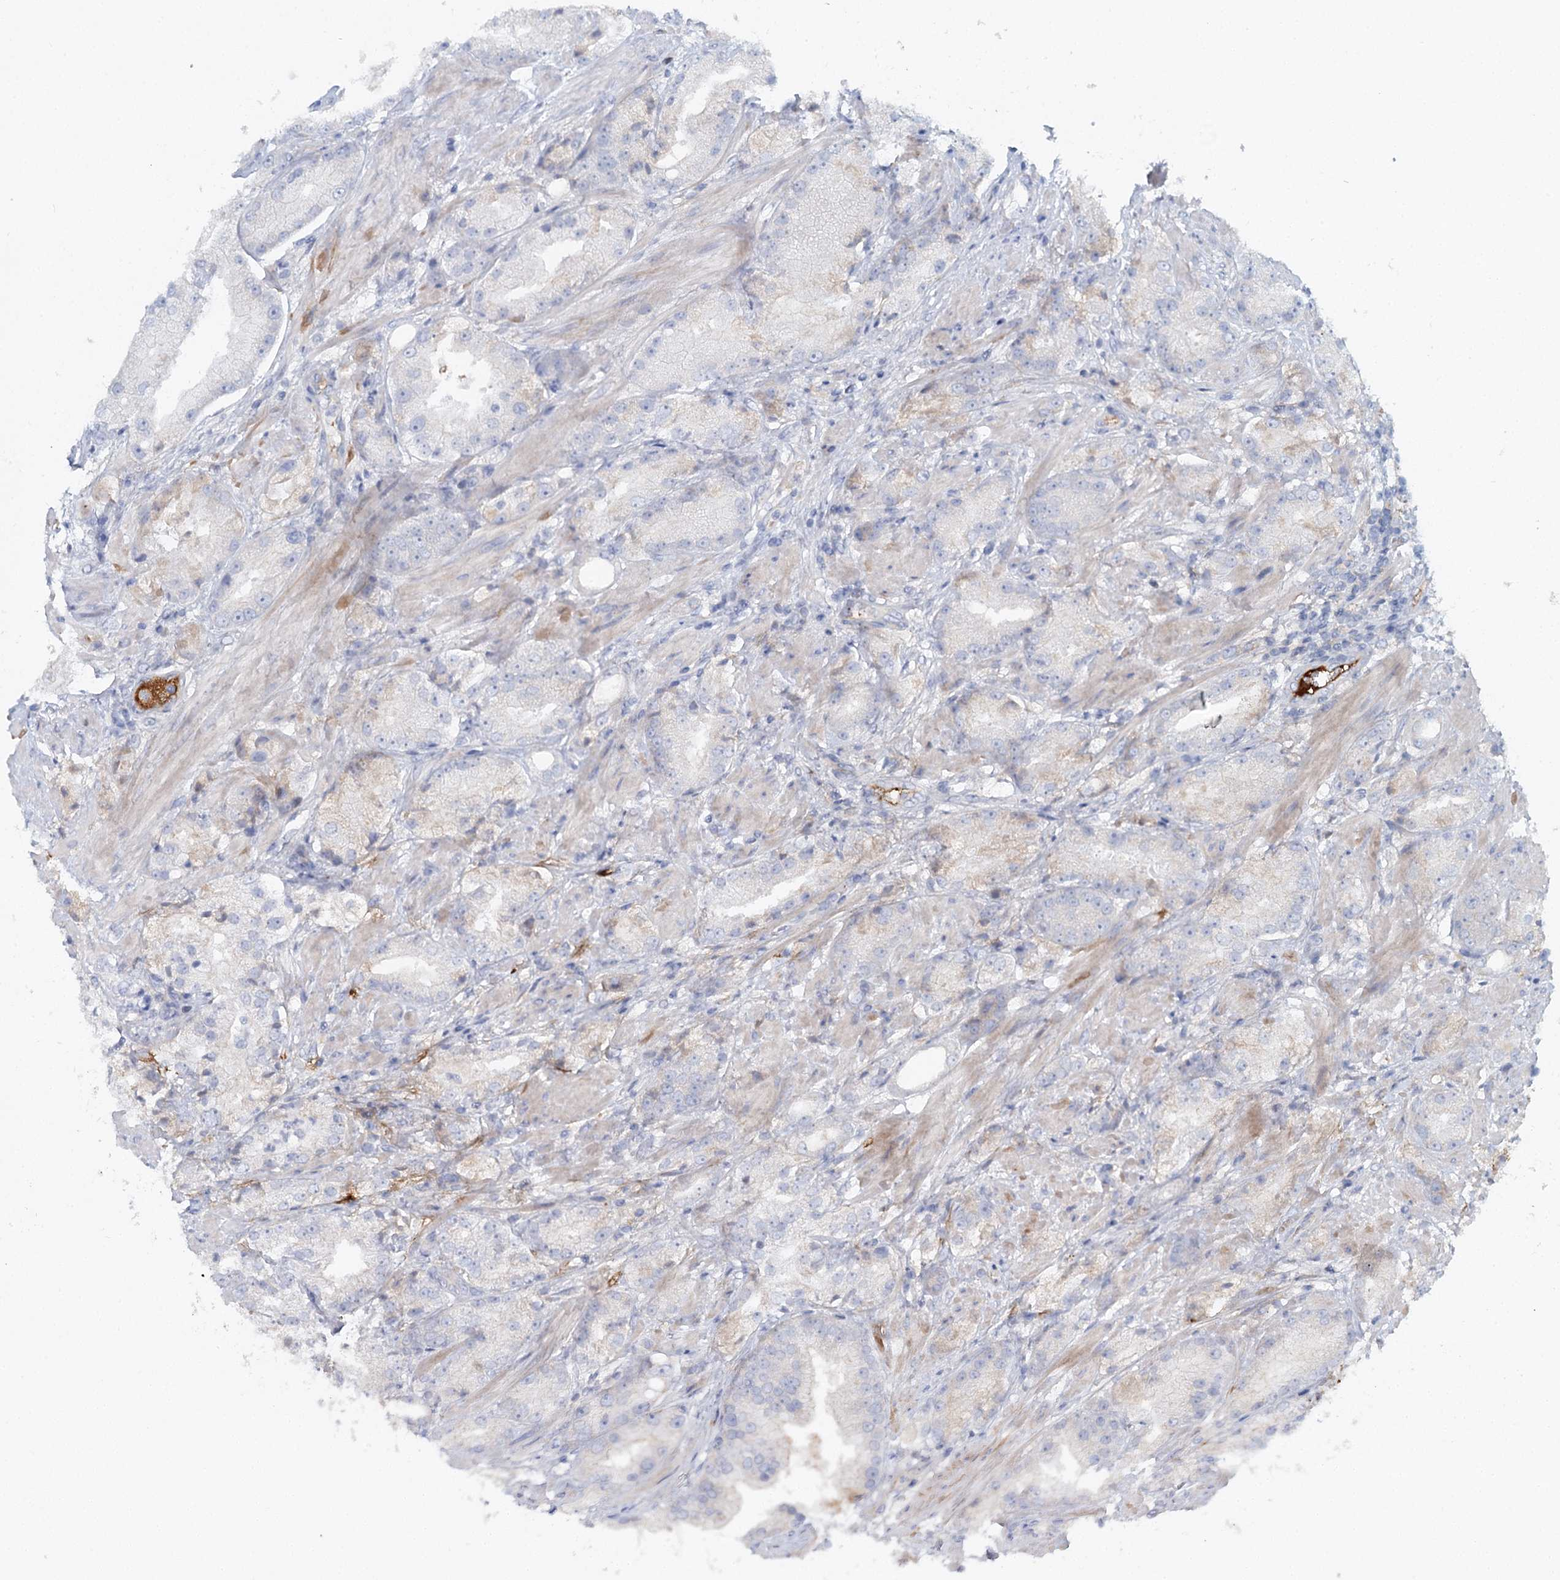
{"staining": {"intensity": "negative", "quantity": "none", "location": "none"}, "tissue": "prostate cancer", "cell_type": "Tumor cells", "image_type": "cancer", "snomed": [{"axis": "morphology", "description": "Adenocarcinoma, Low grade"}, {"axis": "topography", "description": "Prostate"}], "caption": "Prostate adenocarcinoma (low-grade) was stained to show a protein in brown. There is no significant positivity in tumor cells.", "gene": "ALKBH8", "patient": {"sex": "male", "age": 67}}